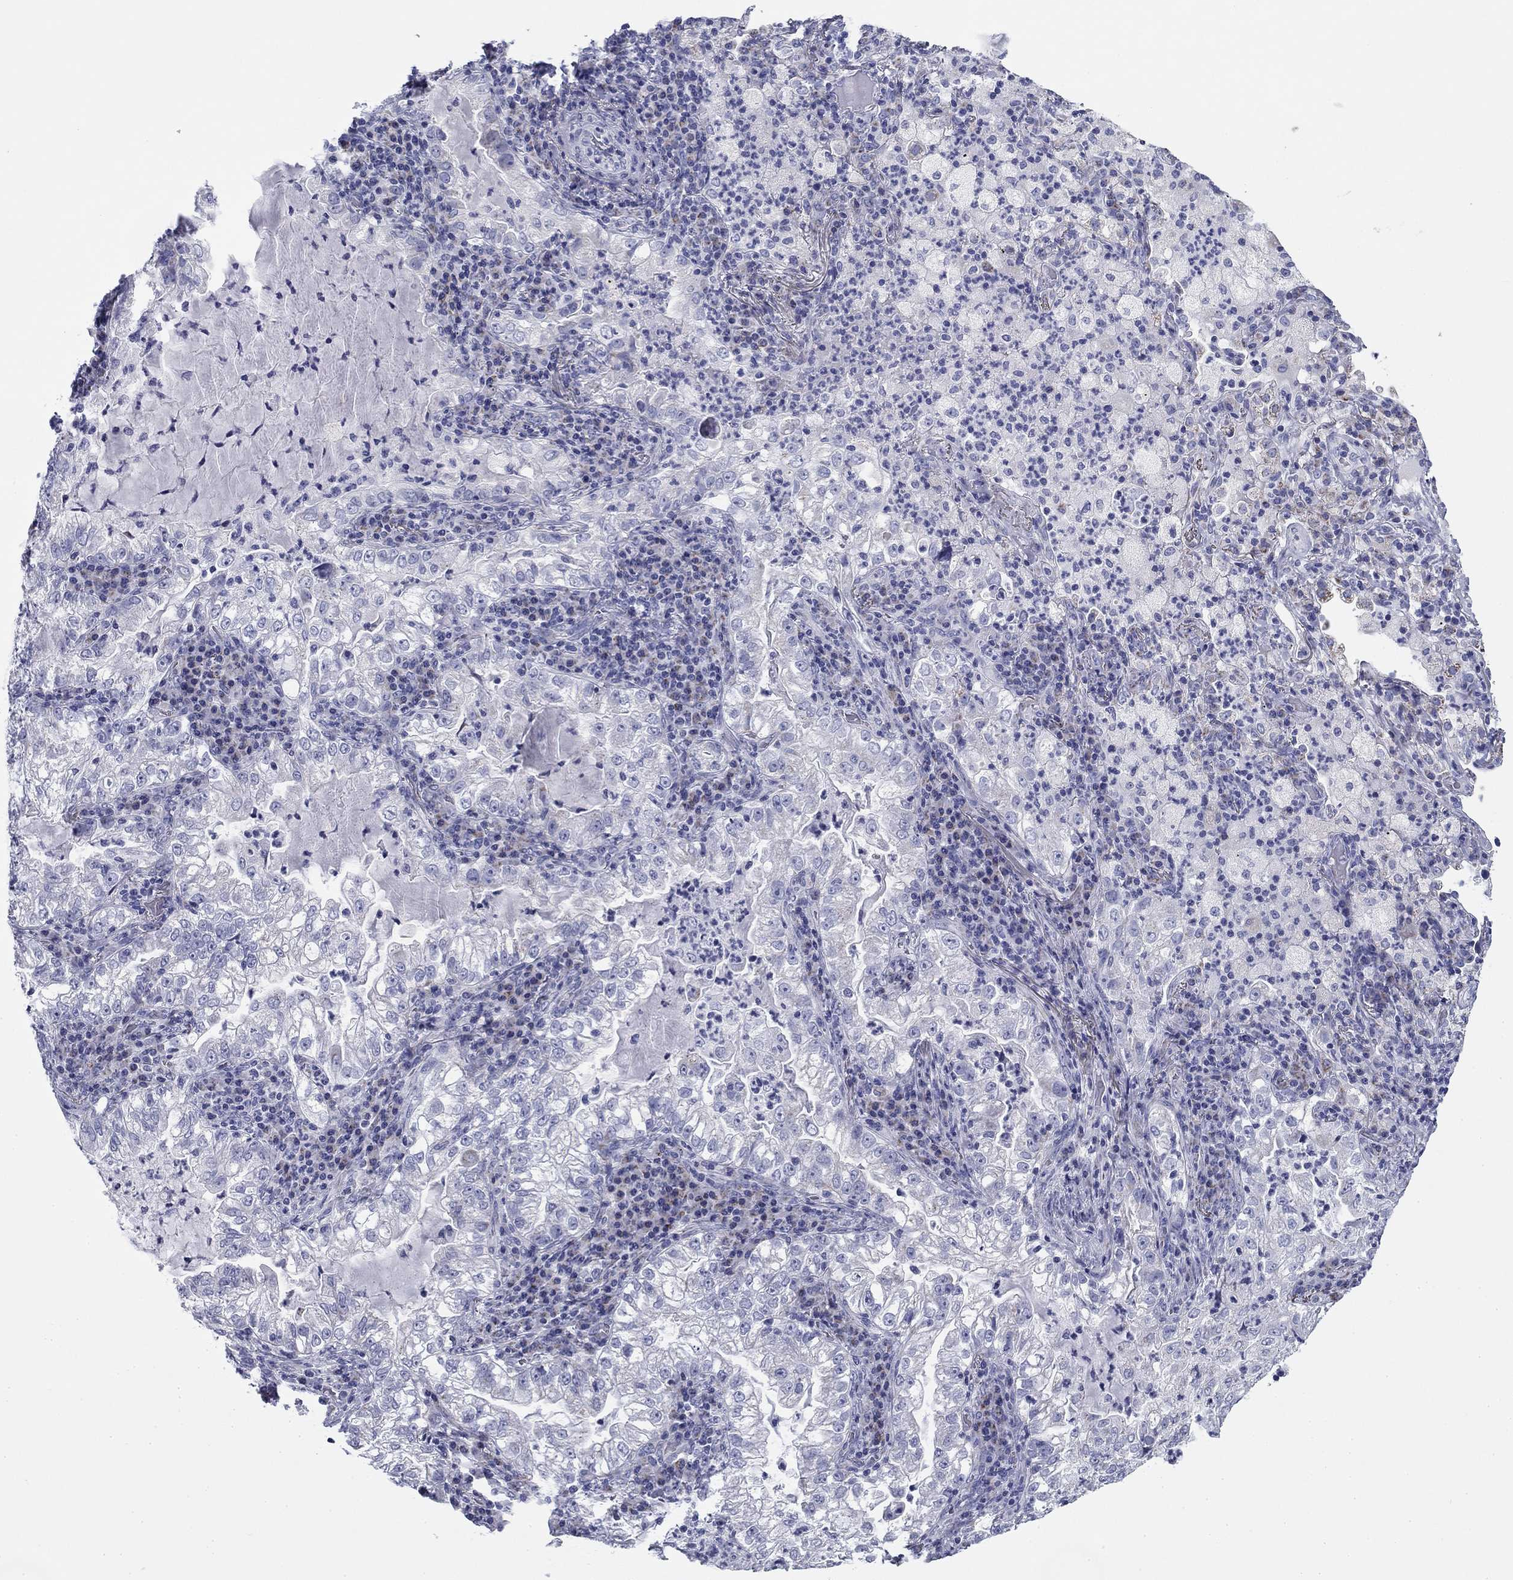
{"staining": {"intensity": "negative", "quantity": "none", "location": "none"}, "tissue": "lung cancer", "cell_type": "Tumor cells", "image_type": "cancer", "snomed": [{"axis": "morphology", "description": "Adenocarcinoma, NOS"}, {"axis": "topography", "description": "Lung"}], "caption": "Adenocarcinoma (lung) was stained to show a protein in brown. There is no significant expression in tumor cells. (Brightfield microscopy of DAB (3,3'-diaminobenzidine) IHC at high magnification).", "gene": "ZP2", "patient": {"sex": "female", "age": 73}}